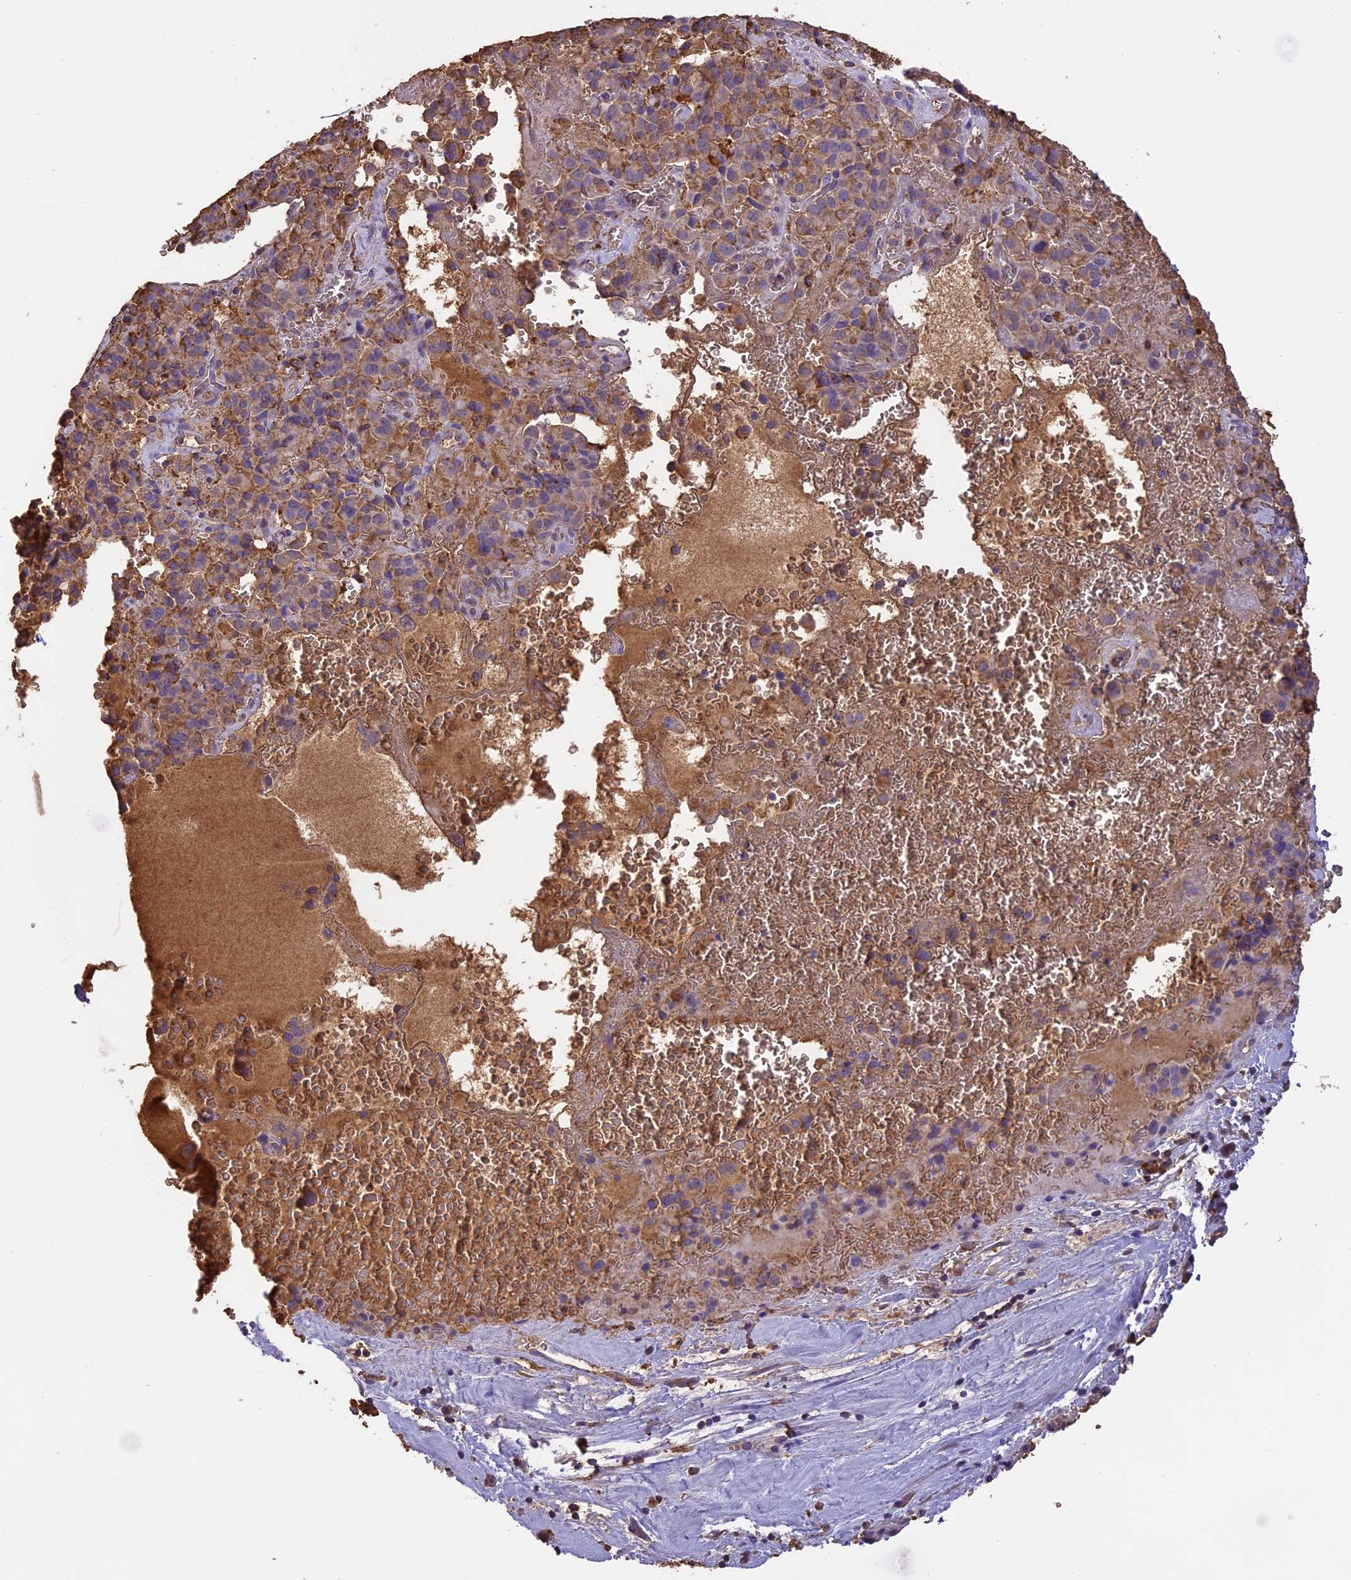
{"staining": {"intensity": "weak", "quantity": "<25%", "location": "cytoplasmic/membranous"}, "tissue": "pancreatic cancer", "cell_type": "Tumor cells", "image_type": "cancer", "snomed": [{"axis": "morphology", "description": "Adenocarcinoma, NOS"}, {"axis": "topography", "description": "Pancreas"}], "caption": "High power microscopy photomicrograph of an IHC micrograph of adenocarcinoma (pancreatic), revealing no significant expression in tumor cells.", "gene": "ARHGAP19", "patient": {"sex": "male", "age": 65}}